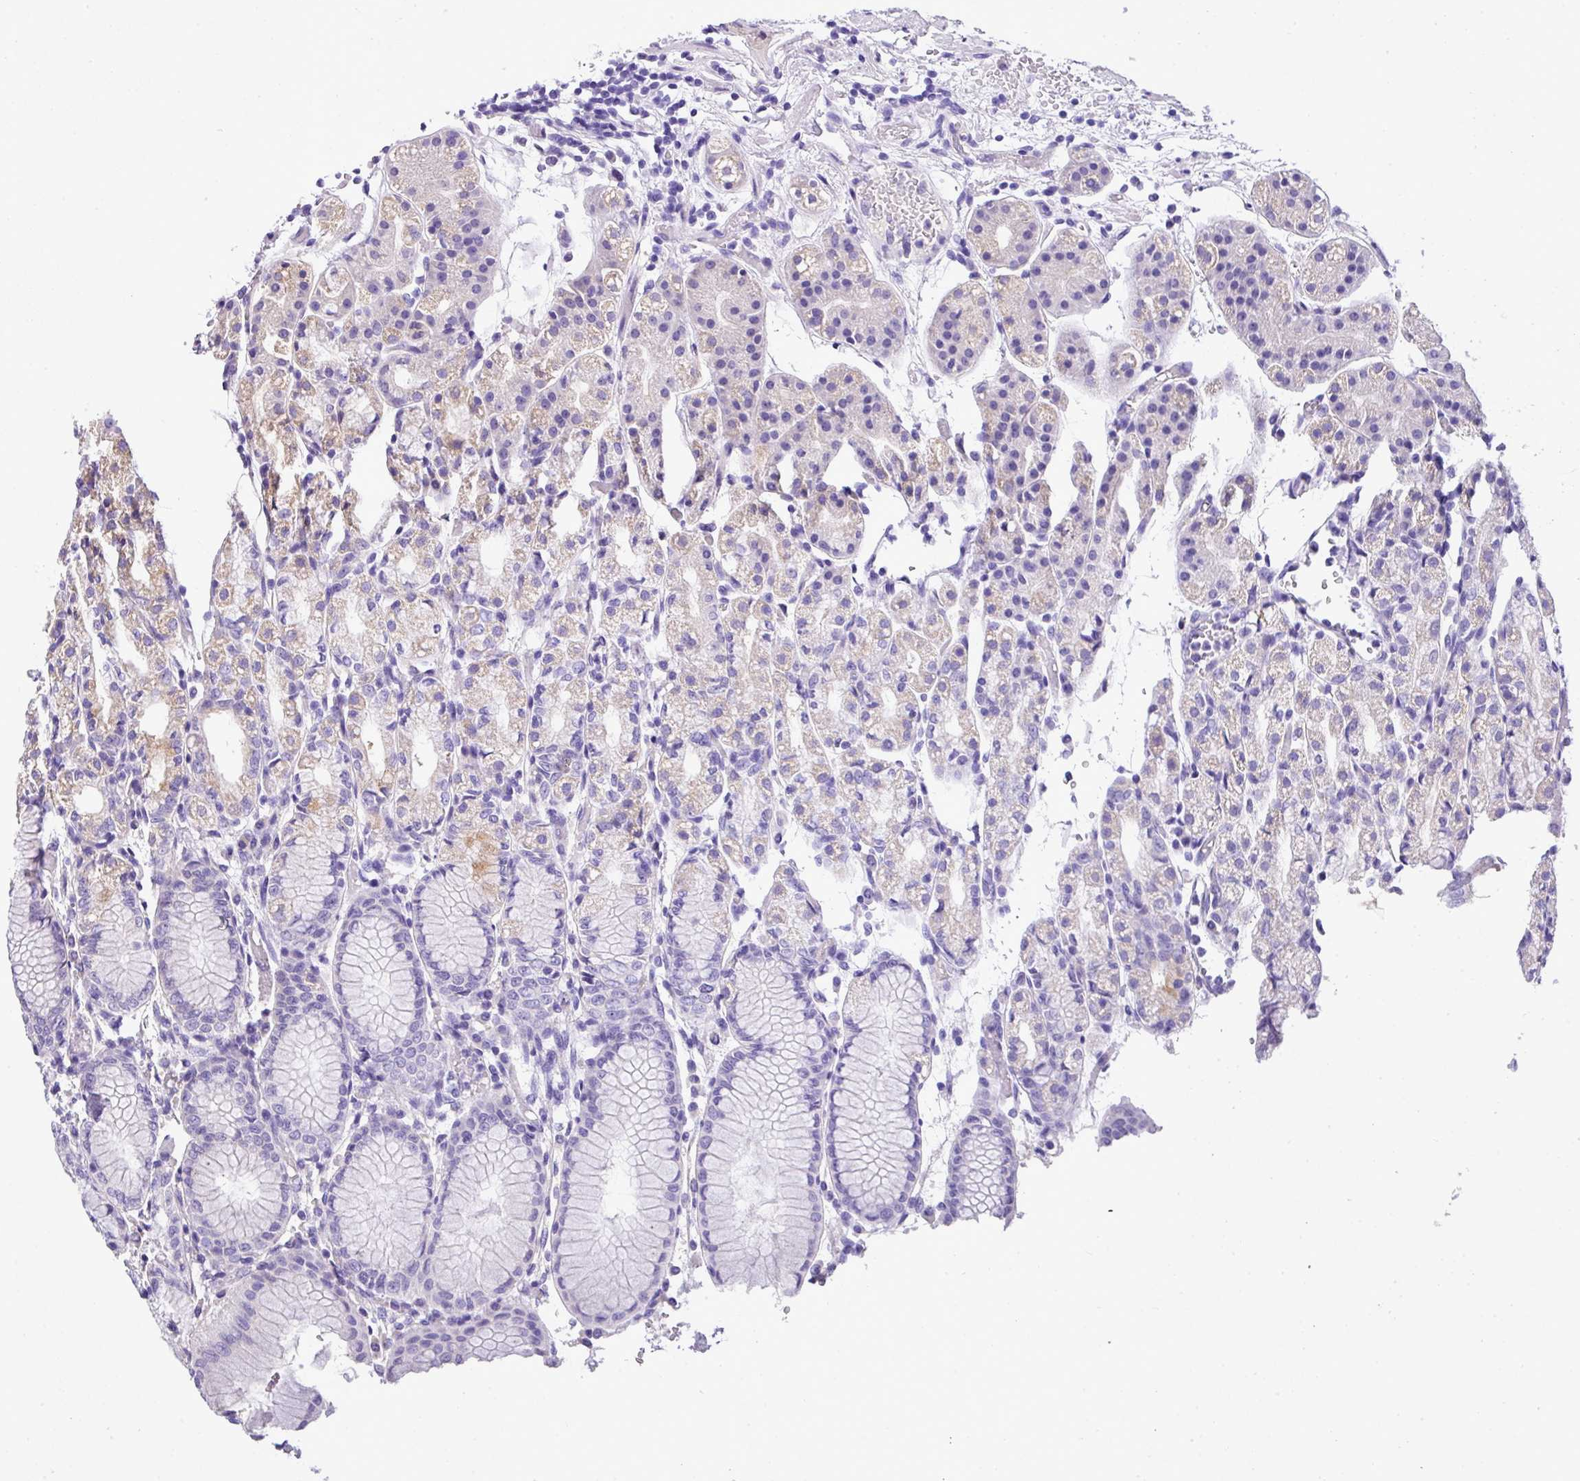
{"staining": {"intensity": "moderate", "quantity": "<25%", "location": "cytoplasmic/membranous"}, "tissue": "stomach", "cell_type": "Glandular cells", "image_type": "normal", "snomed": [{"axis": "morphology", "description": "Normal tissue, NOS"}, {"axis": "topography", "description": "Stomach"}], "caption": "Glandular cells display moderate cytoplasmic/membranous expression in approximately <25% of cells in benign stomach.", "gene": "ANXA2R", "patient": {"sex": "female", "age": 57}}